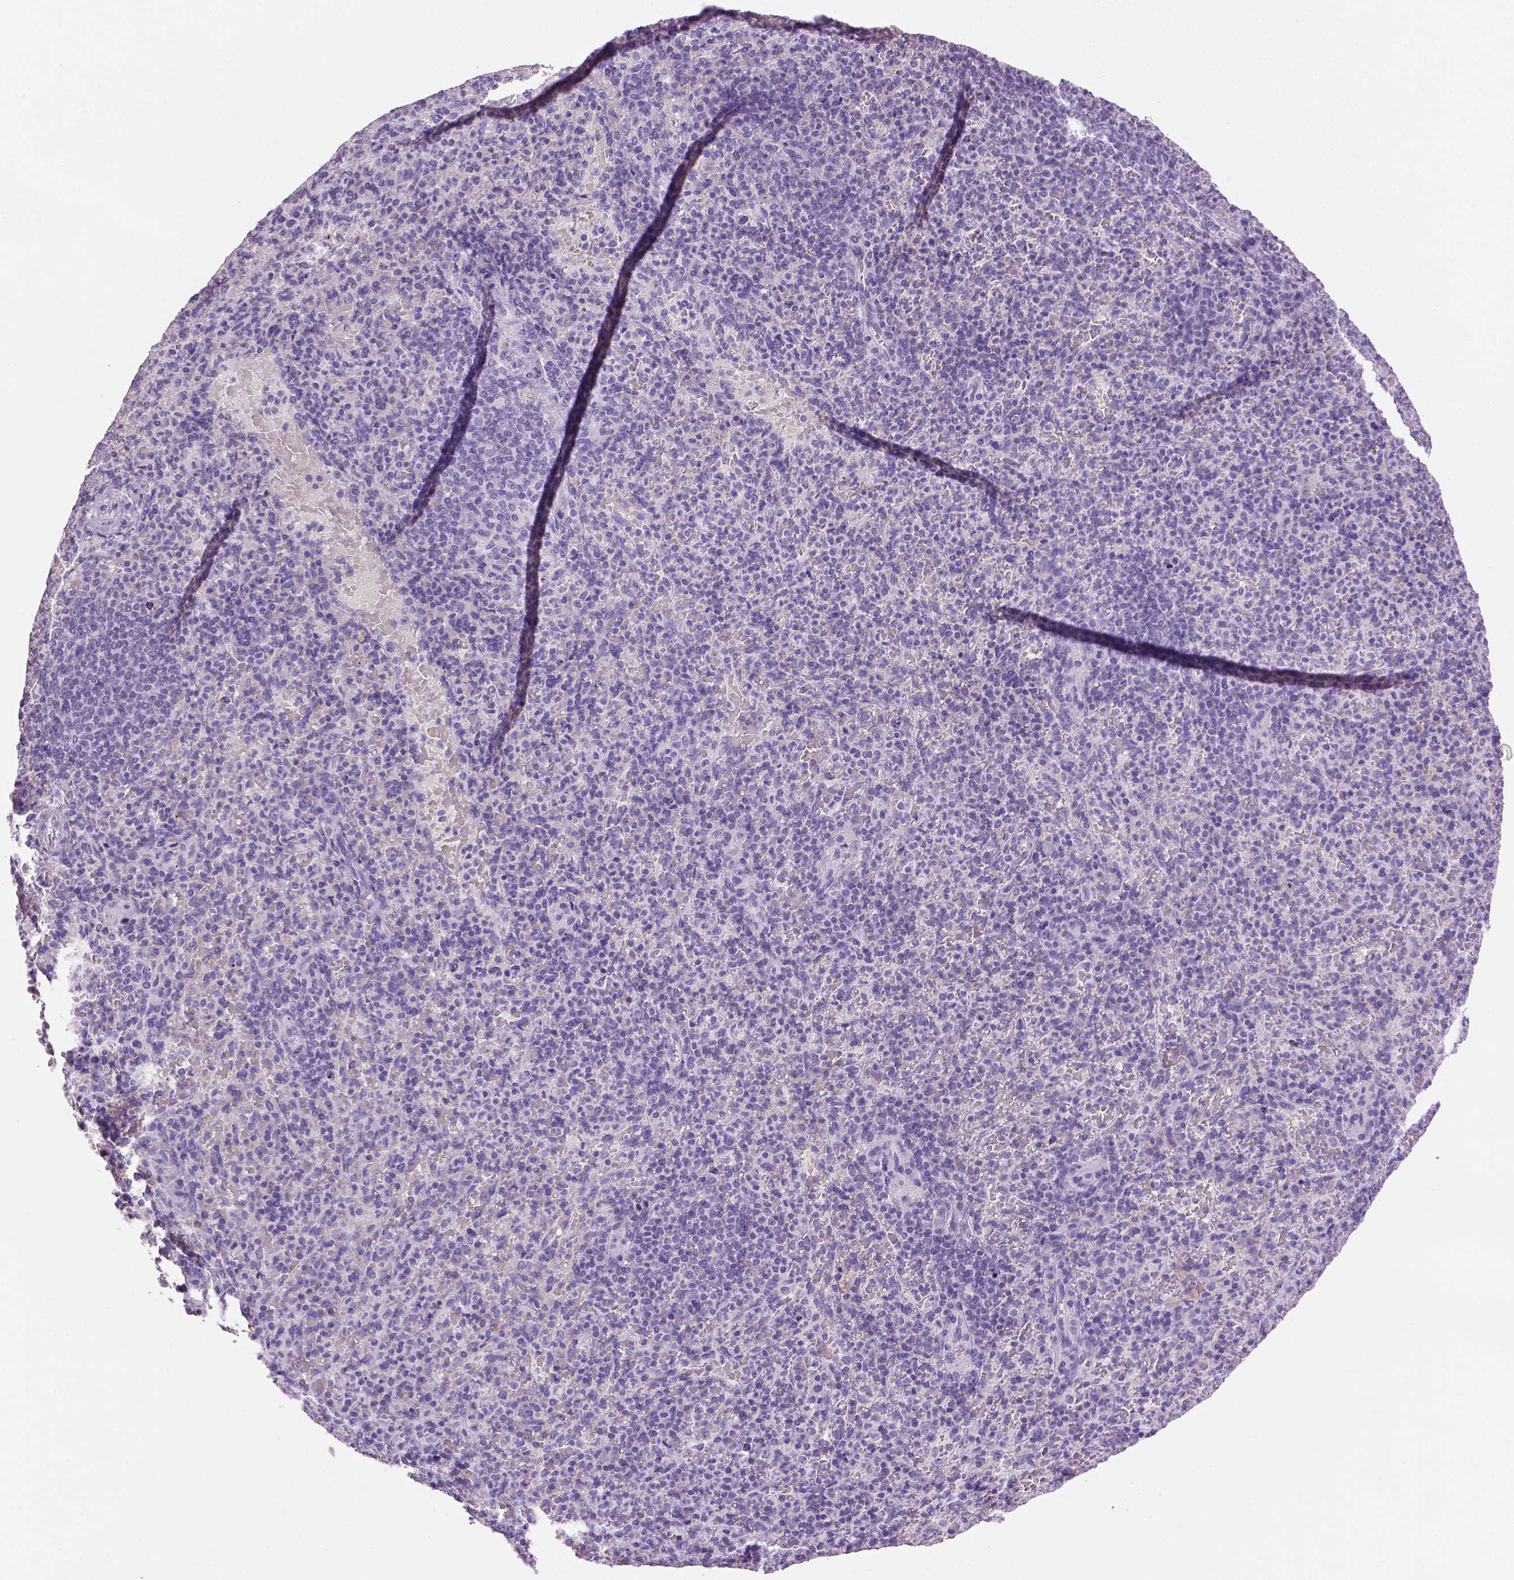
{"staining": {"intensity": "negative", "quantity": "none", "location": "none"}, "tissue": "spleen", "cell_type": "Cells in red pulp", "image_type": "normal", "snomed": [{"axis": "morphology", "description": "Normal tissue, NOS"}, {"axis": "topography", "description": "Spleen"}], "caption": "Cells in red pulp show no significant protein positivity in benign spleen. Brightfield microscopy of IHC stained with DAB (brown) and hematoxylin (blue), captured at high magnification.", "gene": "CYP24A1", "patient": {"sex": "female", "age": 74}}